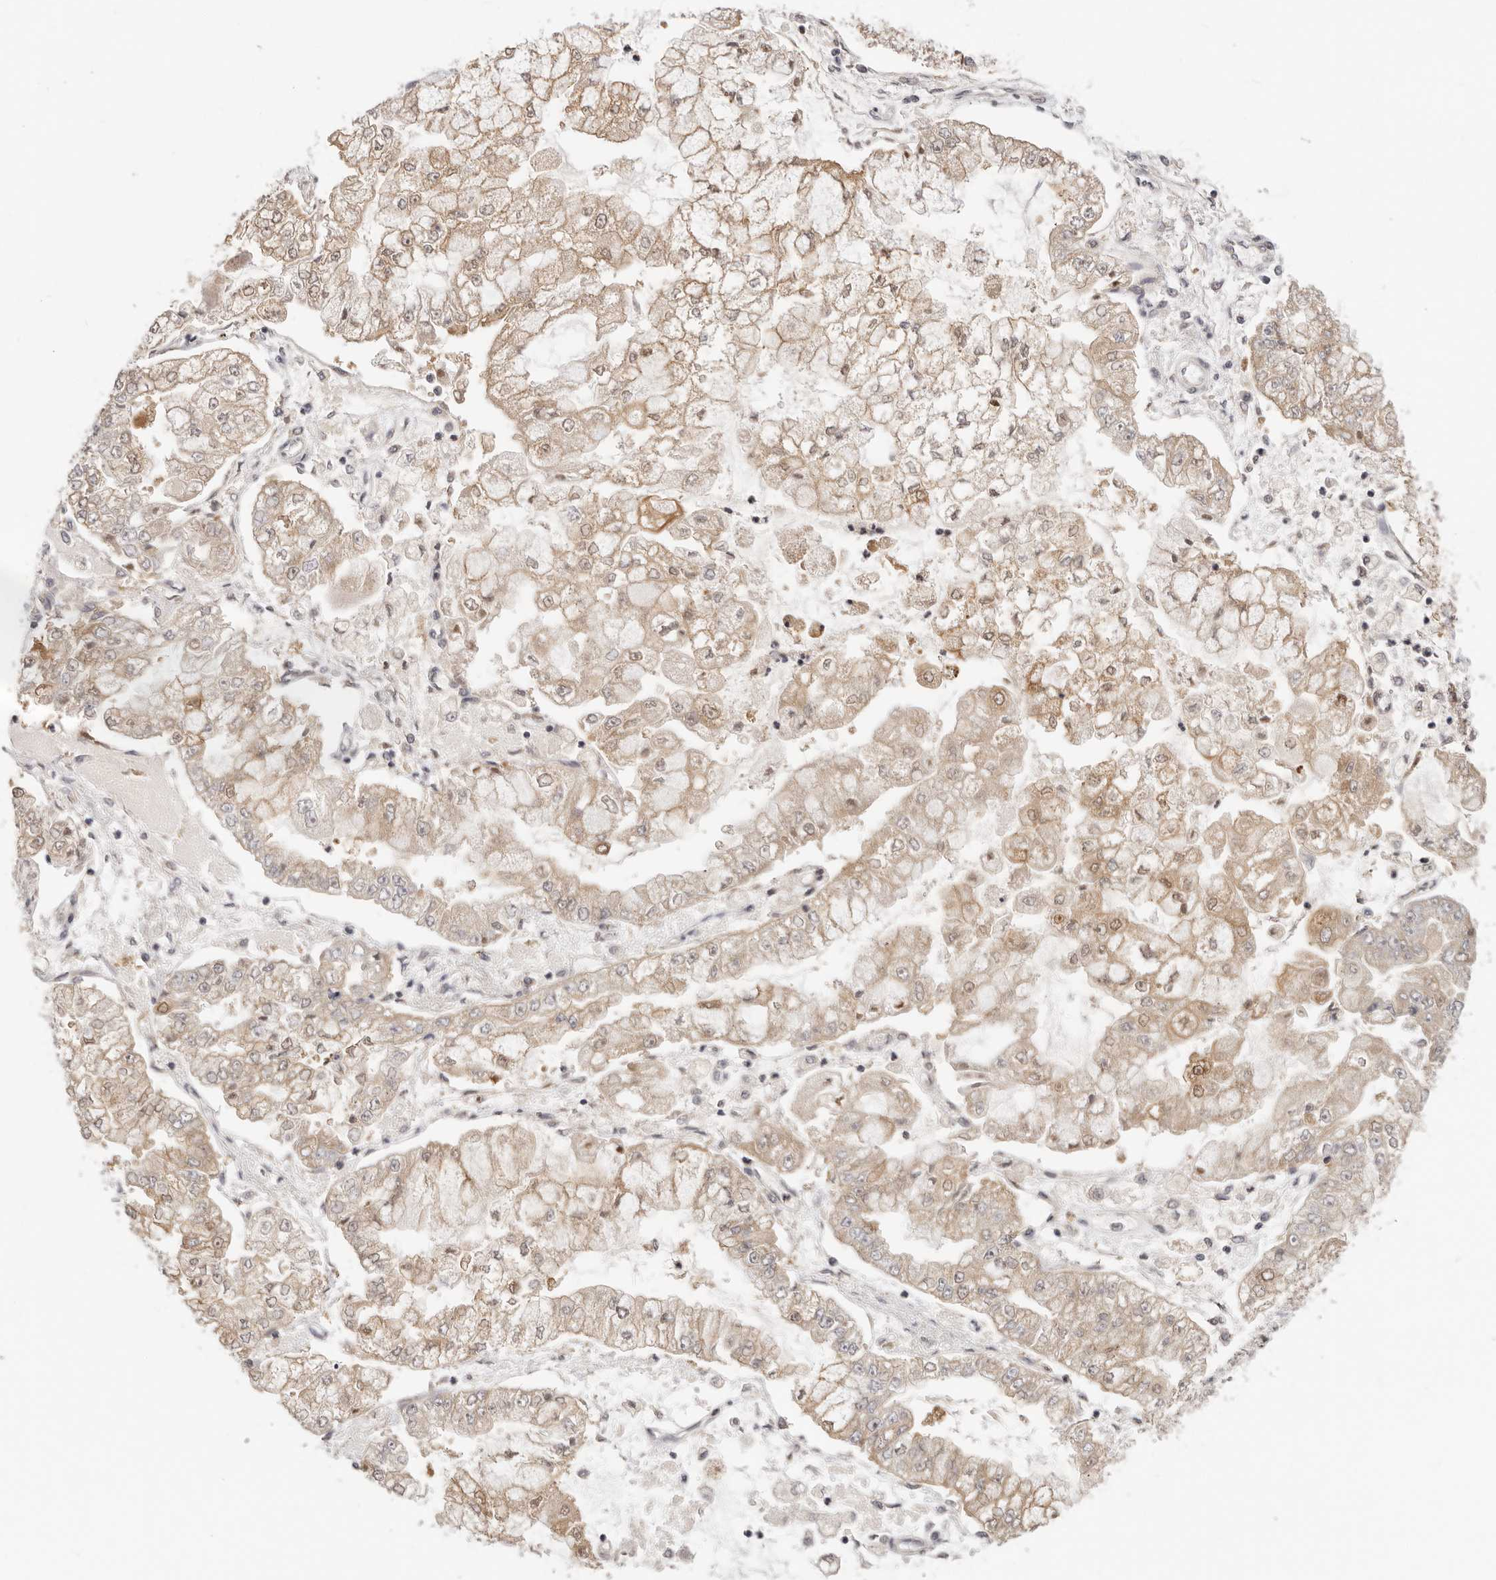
{"staining": {"intensity": "moderate", "quantity": ">75%", "location": "cytoplasmic/membranous,nuclear"}, "tissue": "stomach cancer", "cell_type": "Tumor cells", "image_type": "cancer", "snomed": [{"axis": "morphology", "description": "Adenocarcinoma, NOS"}, {"axis": "topography", "description": "Stomach"}], "caption": "A brown stain labels moderate cytoplasmic/membranous and nuclear expression of a protein in human adenocarcinoma (stomach) tumor cells.", "gene": "GGPS1", "patient": {"sex": "male", "age": 76}}